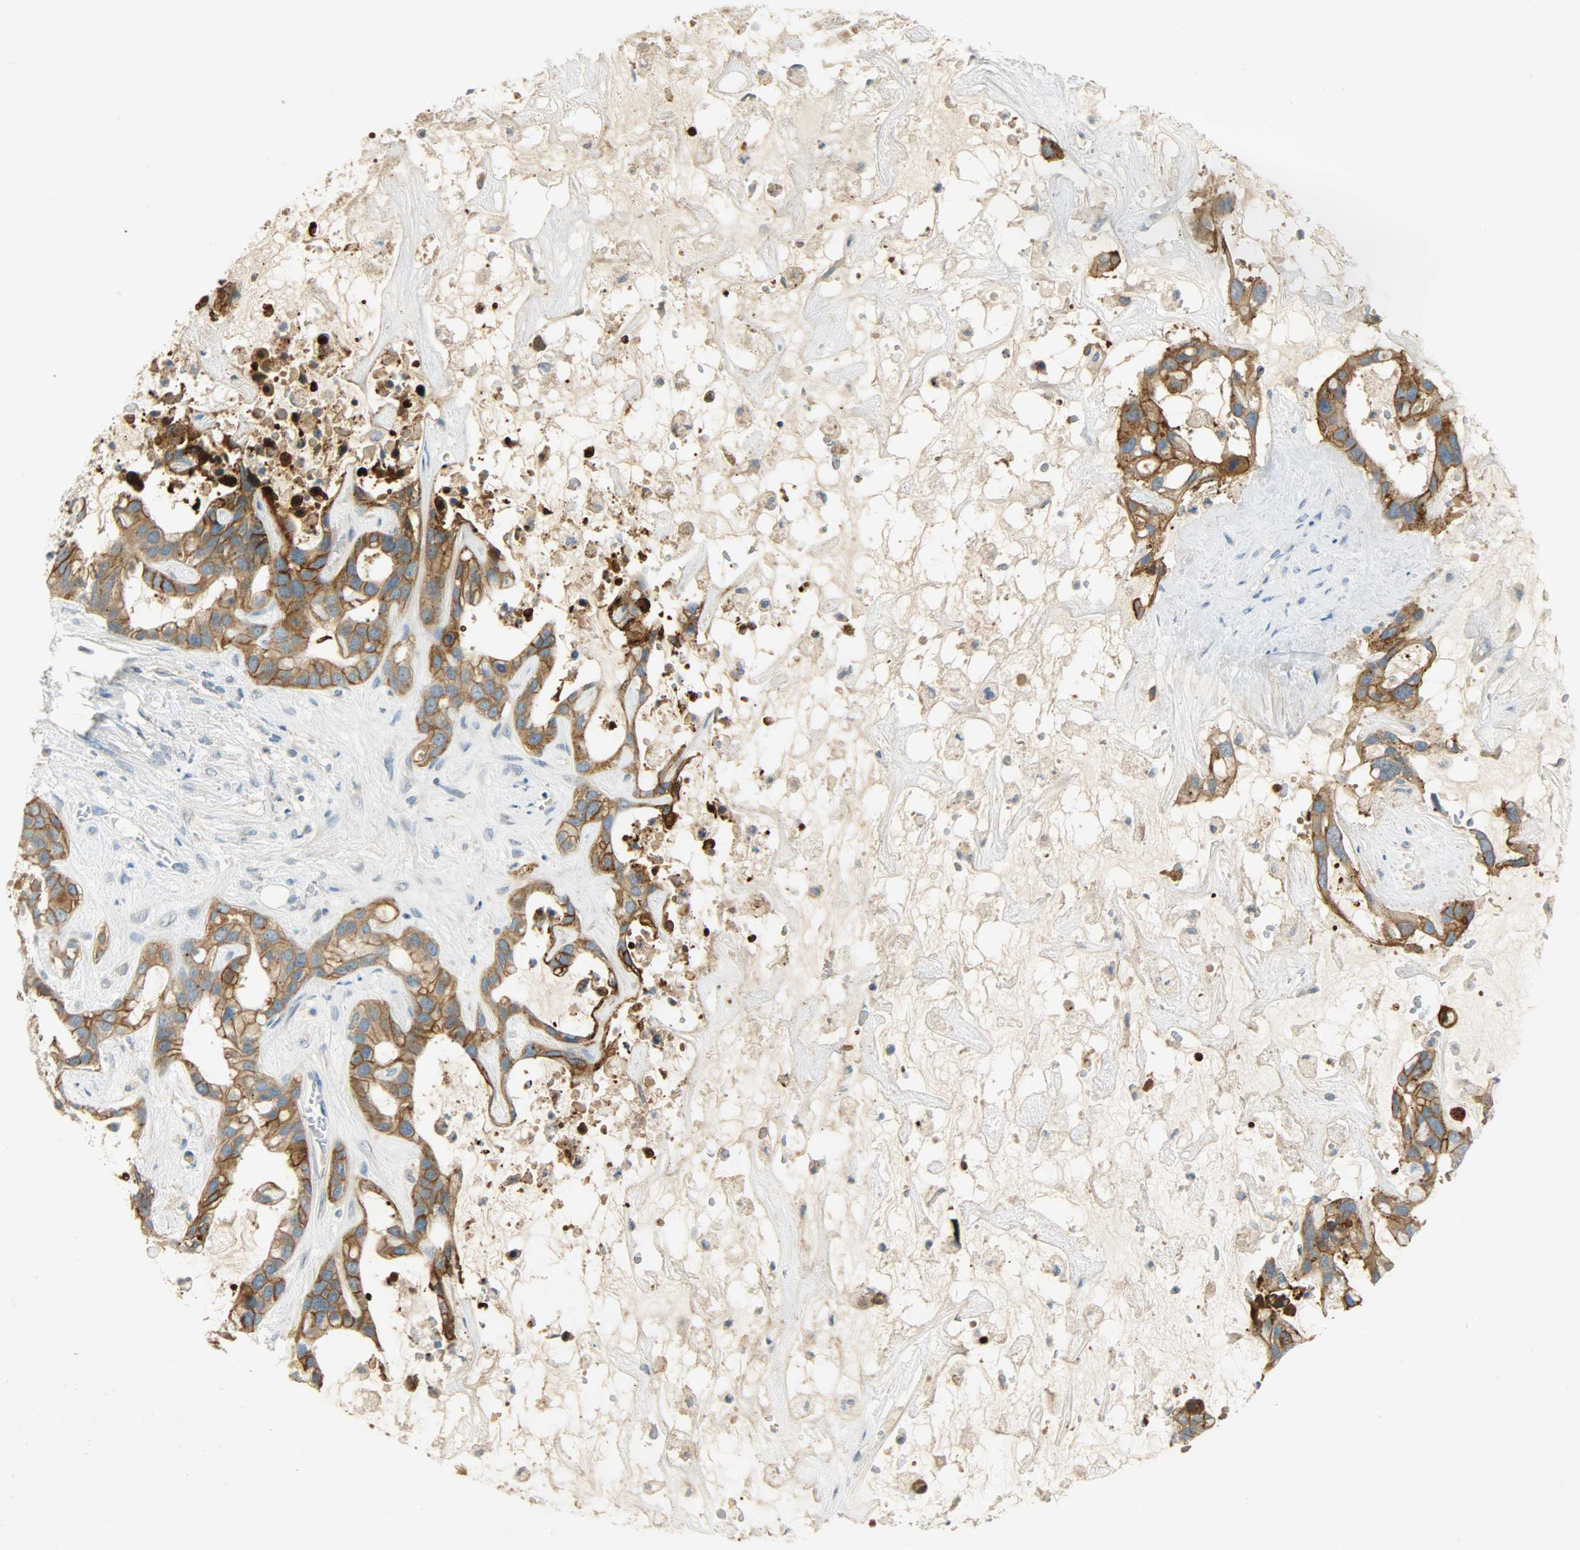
{"staining": {"intensity": "strong", "quantity": ">75%", "location": "cytoplasmic/membranous"}, "tissue": "liver cancer", "cell_type": "Tumor cells", "image_type": "cancer", "snomed": [{"axis": "morphology", "description": "Cholangiocarcinoma"}, {"axis": "topography", "description": "Liver"}], "caption": "High-magnification brightfield microscopy of liver cholangiocarcinoma stained with DAB (brown) and counterstained with hematoxylin (blue). tumor cells exhibit strong cytoplasmic/membranous positivity is identified in approximately>75% of cells.", "gene": "DSG2", "patient": {"sex": "female", "age": 65}}